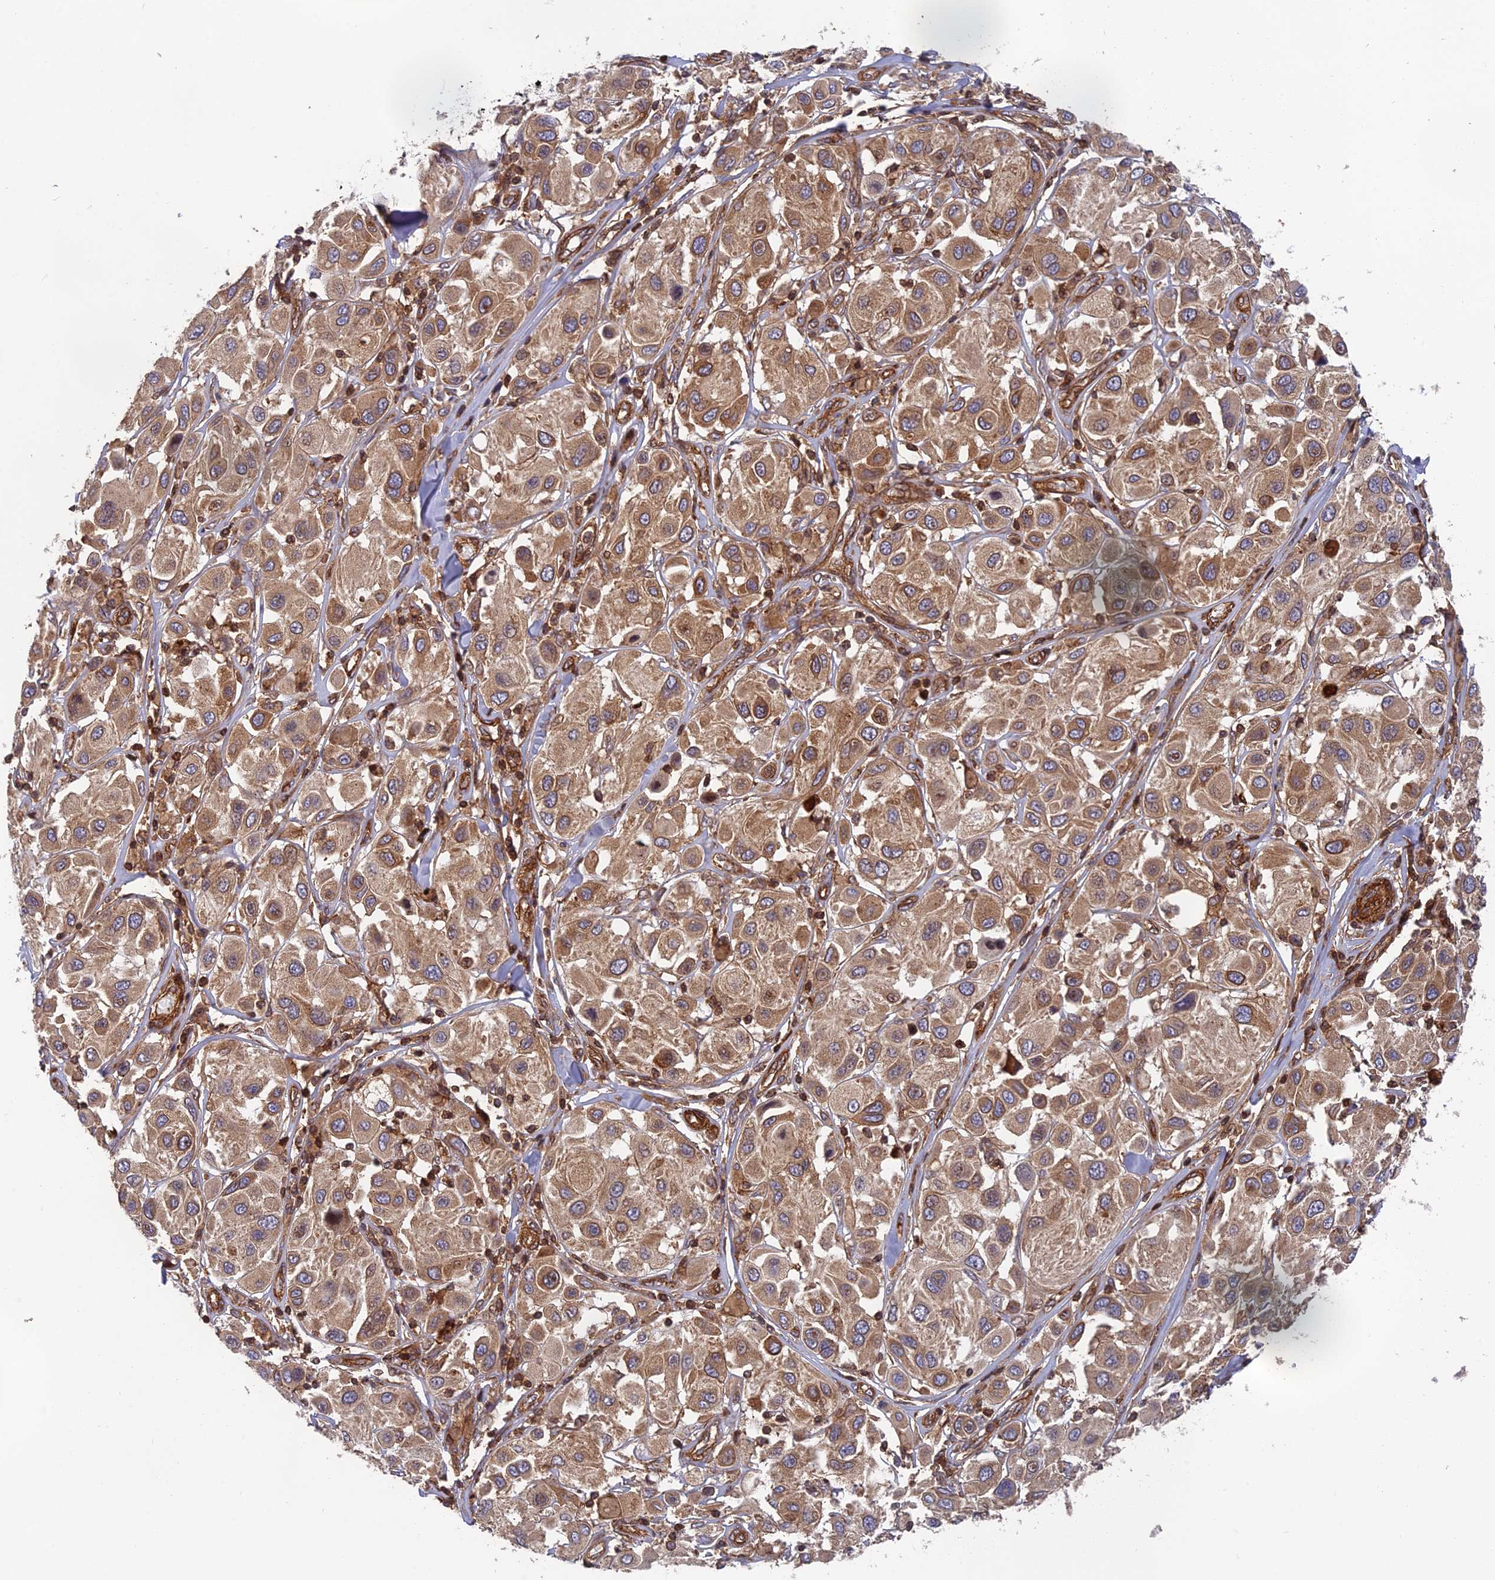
{"staining": {"intensity": "moderate", "quantity": ">75%", "location": "cytoplasmic/membranous"}, "tissue": "melanoma", "cell_type": "Tumor cells", "image_type": "cancer", "snomed": [{"axis": "morphology", "description": "Malignant melanoma, Metastatic site"}, {"axis": "topography", "description": "Skin"}], "caption": "Tumor cells show medium levels of moderate cytoplasmic/membranous positivity in about >75% of cells in melanoma.", "gene": "OSBPL1A", "patient": {"sex": "male", "age": 41}}